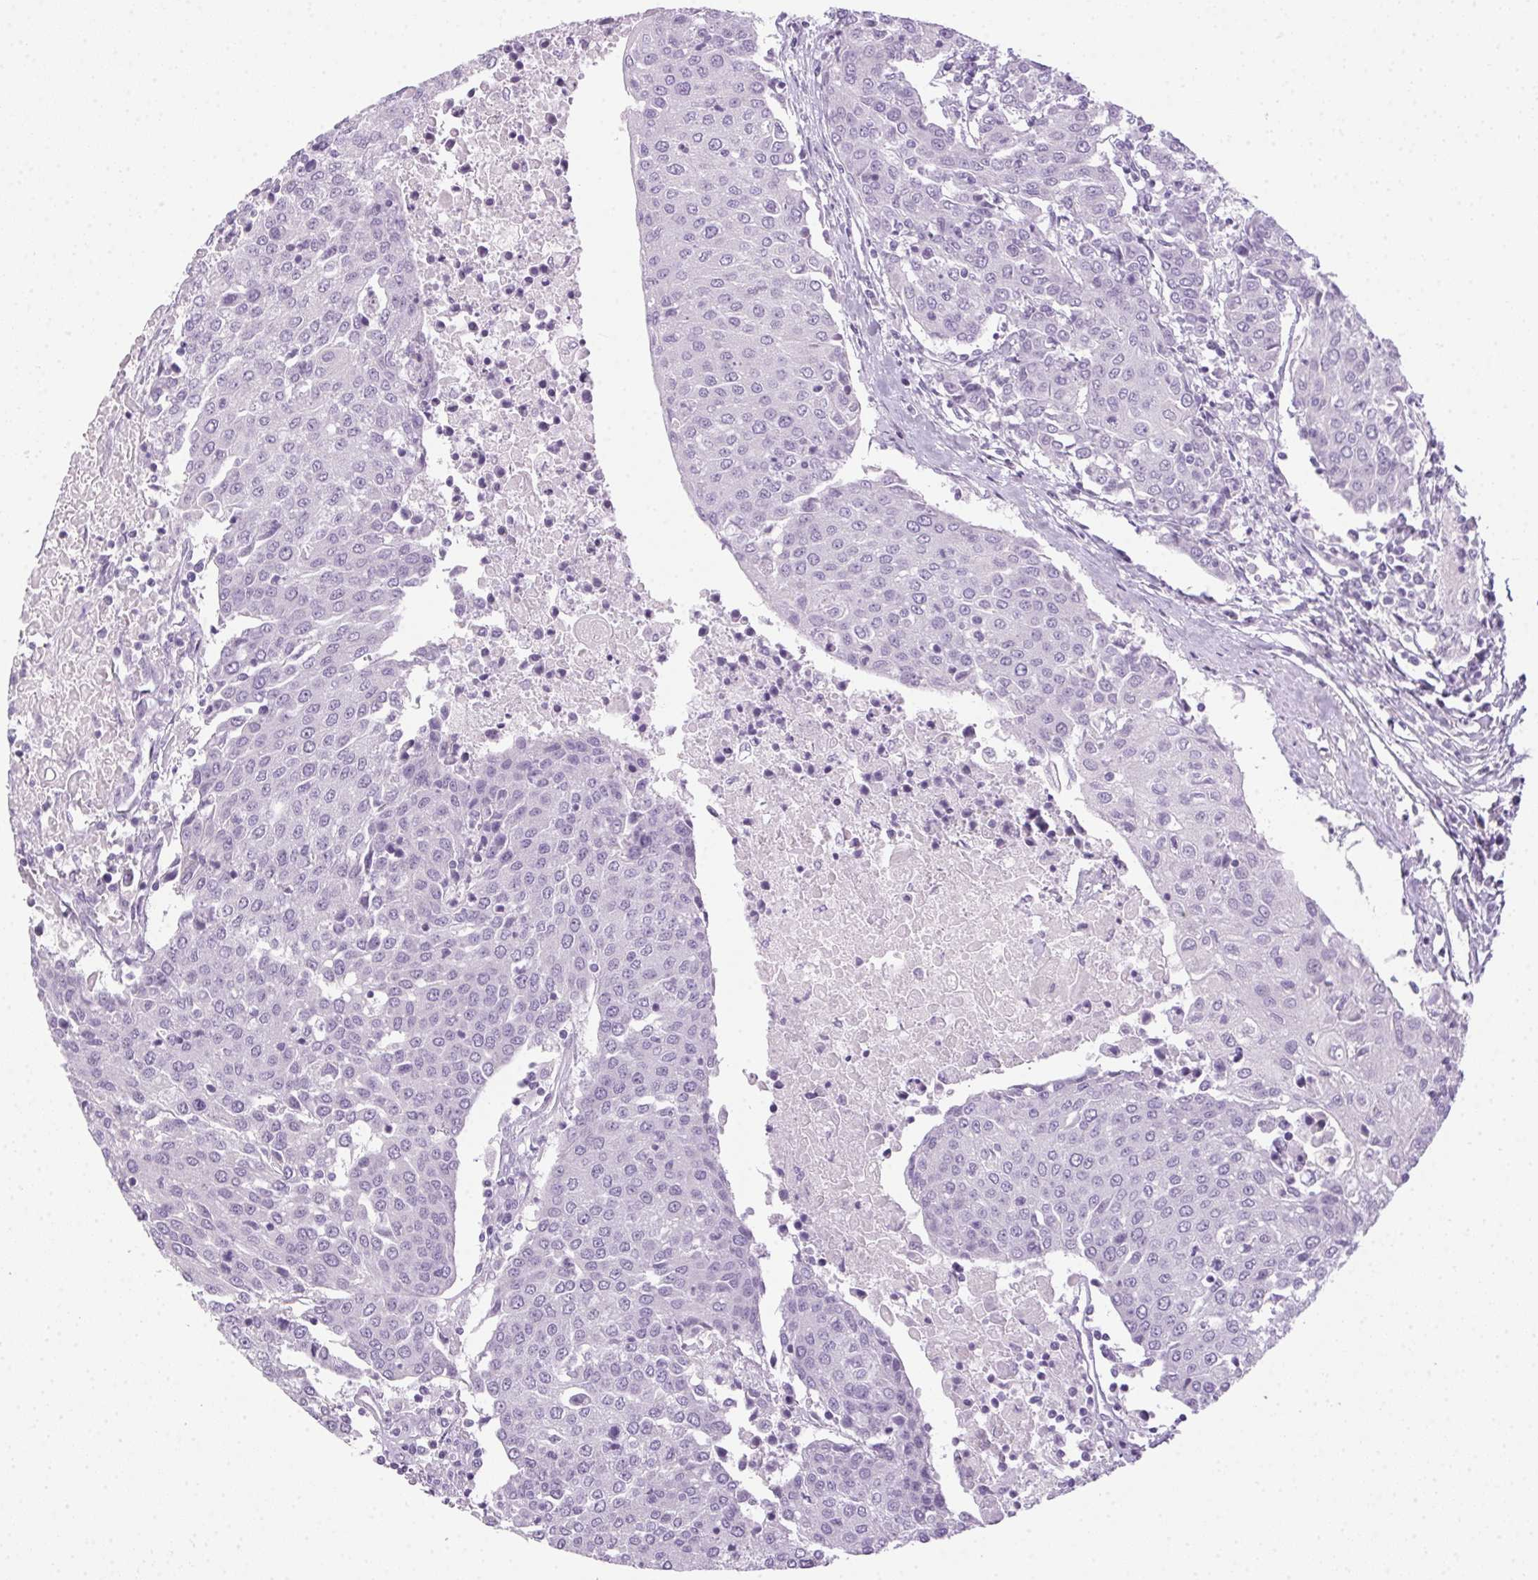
{"staining": {"intensity": "negative", "quantity": "none", "location": "none"}, "tissue": "urothelial cancer", "cell_type": "Tumor cells", "image_type": "cancer", "snomed": [{"axis": "morphology", "description": "Urothelial carcinoma, High grade"}, {"axis": "topography", "description": "Urinary bladder"}], "caption": "A photomicrograph of human urothelial cancer is negative for staining in tumor cells.", "gene": "POPDC2", "patient": {"sex": "female", "age": 85}}